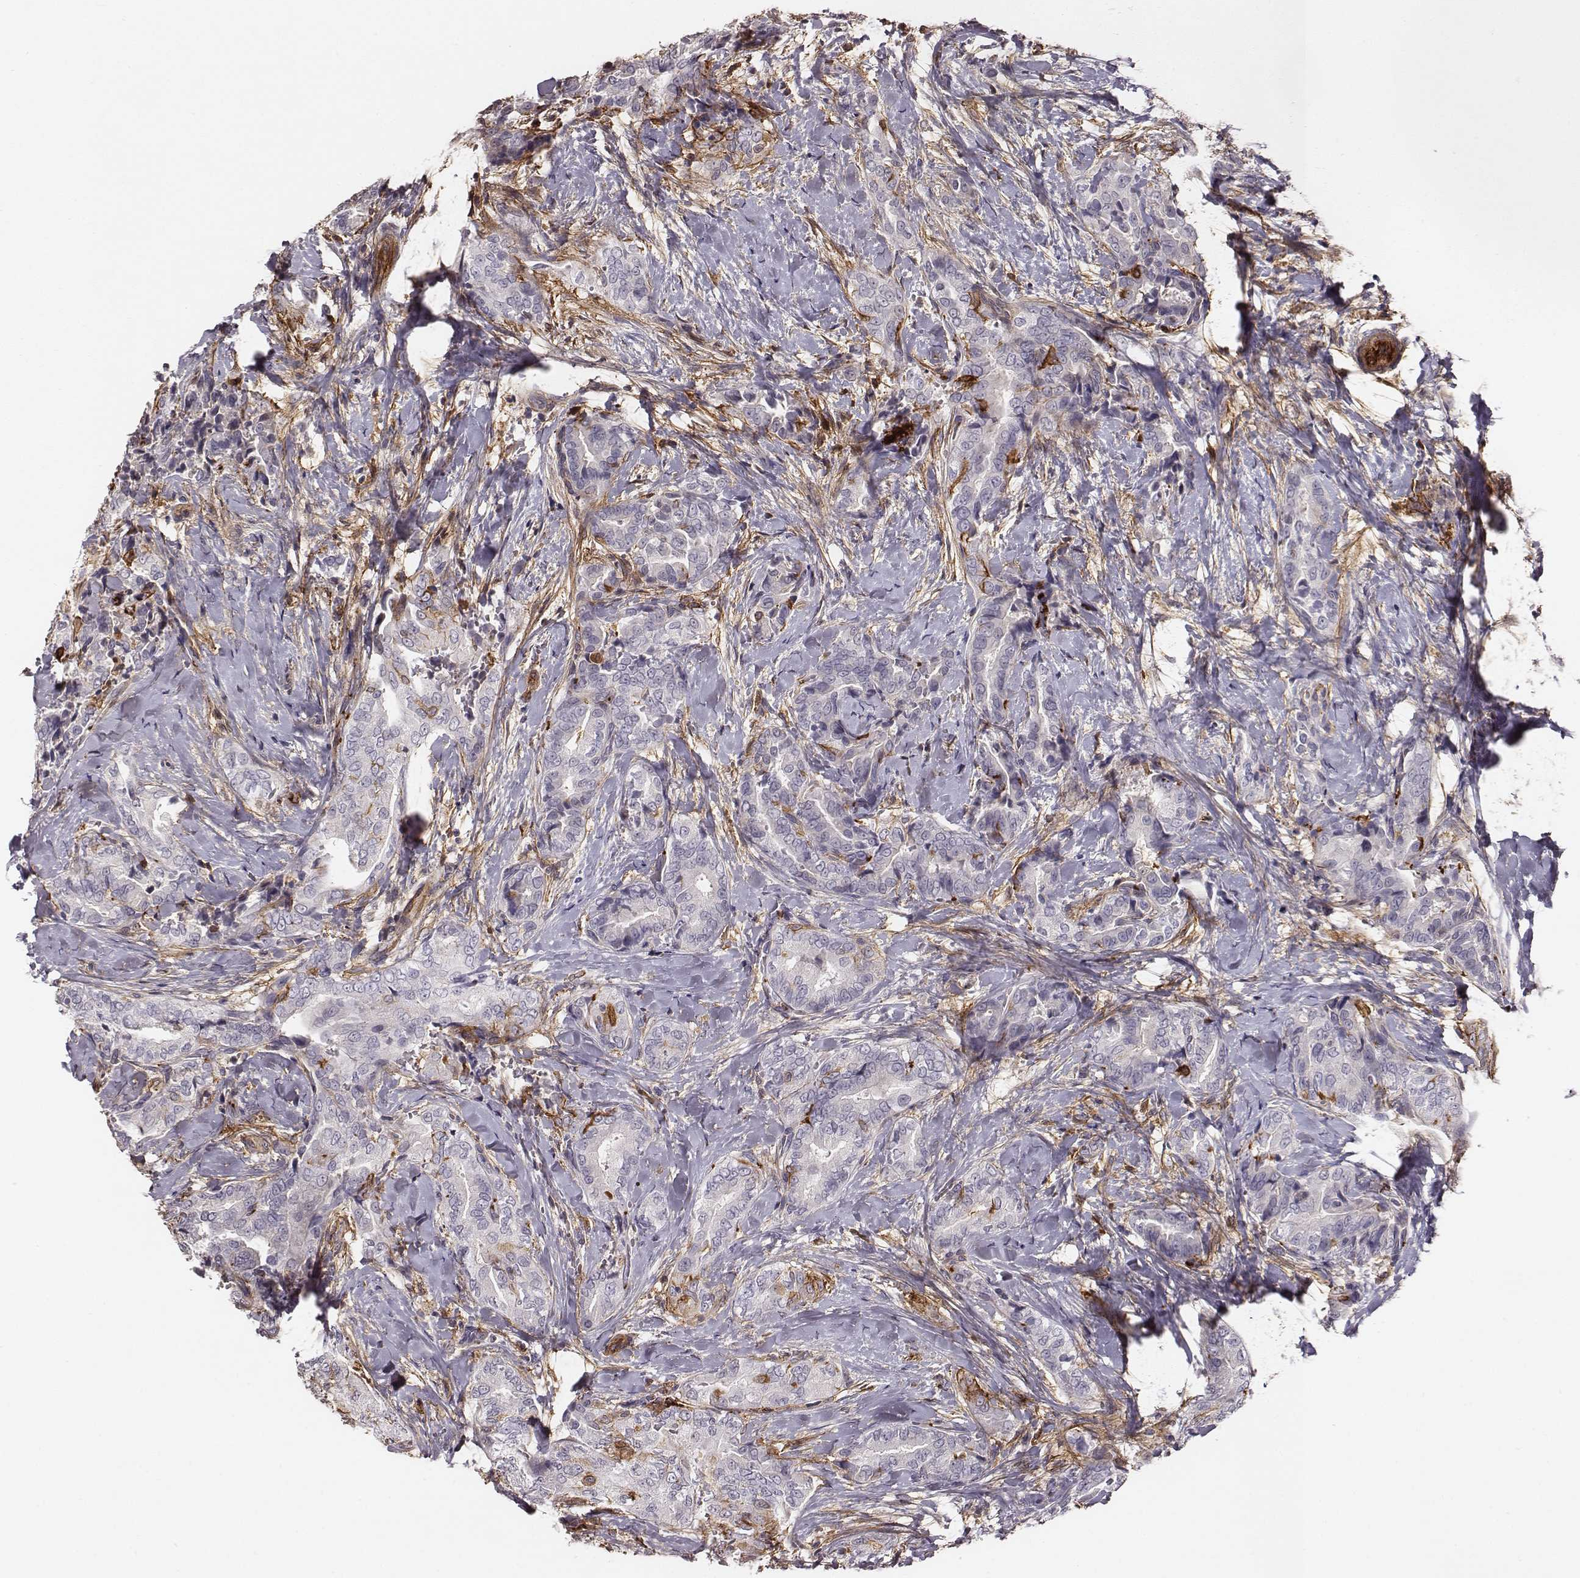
{"staining": {"intensity": "negative", "quantity": "none", "location": "none"}, "tissue": "thyroid cancer", "cell_type": "Tumor cells", "image_type": "cancer", "snomed": [{"axis": "morphology", "description": "Papillary adenocarcinoma, NOS"}, {"axis": "topography", "description": "Thyroid gland"}], "caption": "The micrograph displays no staining of tumor cells in papillary adenocarcinoma (thyroid). (DAB (3,3'-diaminobenzidine) IHC visualized using brightfield microscopy, high magnification).", "gene": "ZYX", "patient": {"sex": "male", "age": 61}}